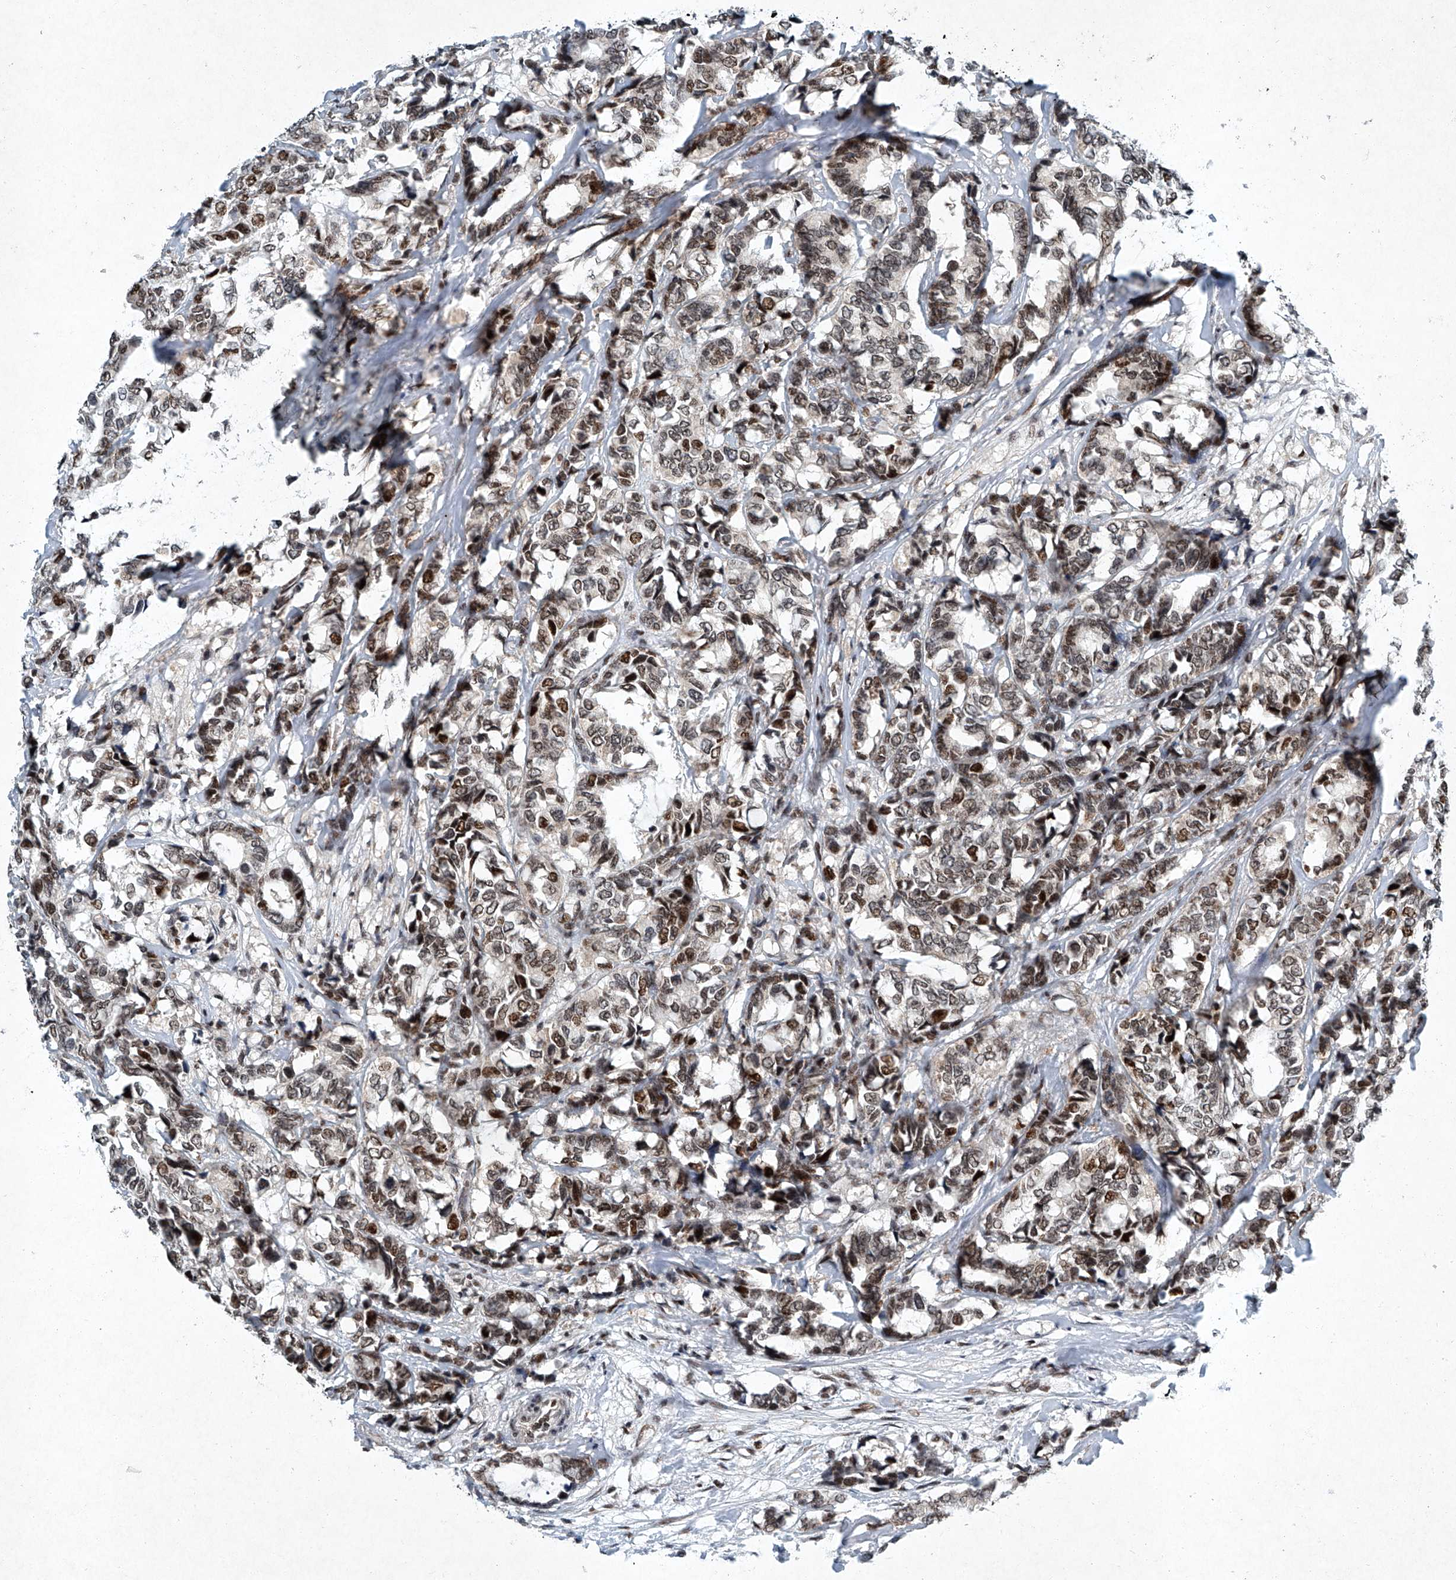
{"staining": {"intensity": "moderate", "quantity": ">75%", "location": "nuclear"}, "tissue": "breast cancer", "cell_type": "Tumor cells", "image_type": "cancer", "snomed": [{"axis": "morphology", "description": "Duct carcinoma"}, {"axis": "topography", "description": "Breast"}], "caption": "There is medium levels of moderate nuclear staining in tumor cells of infiltrating ductal carcinoma (breast), as demonstrated by immunohistochemical staining (brown color).", "gene": "TFDP1", "patient": {"sex": "female", "age": 87}}